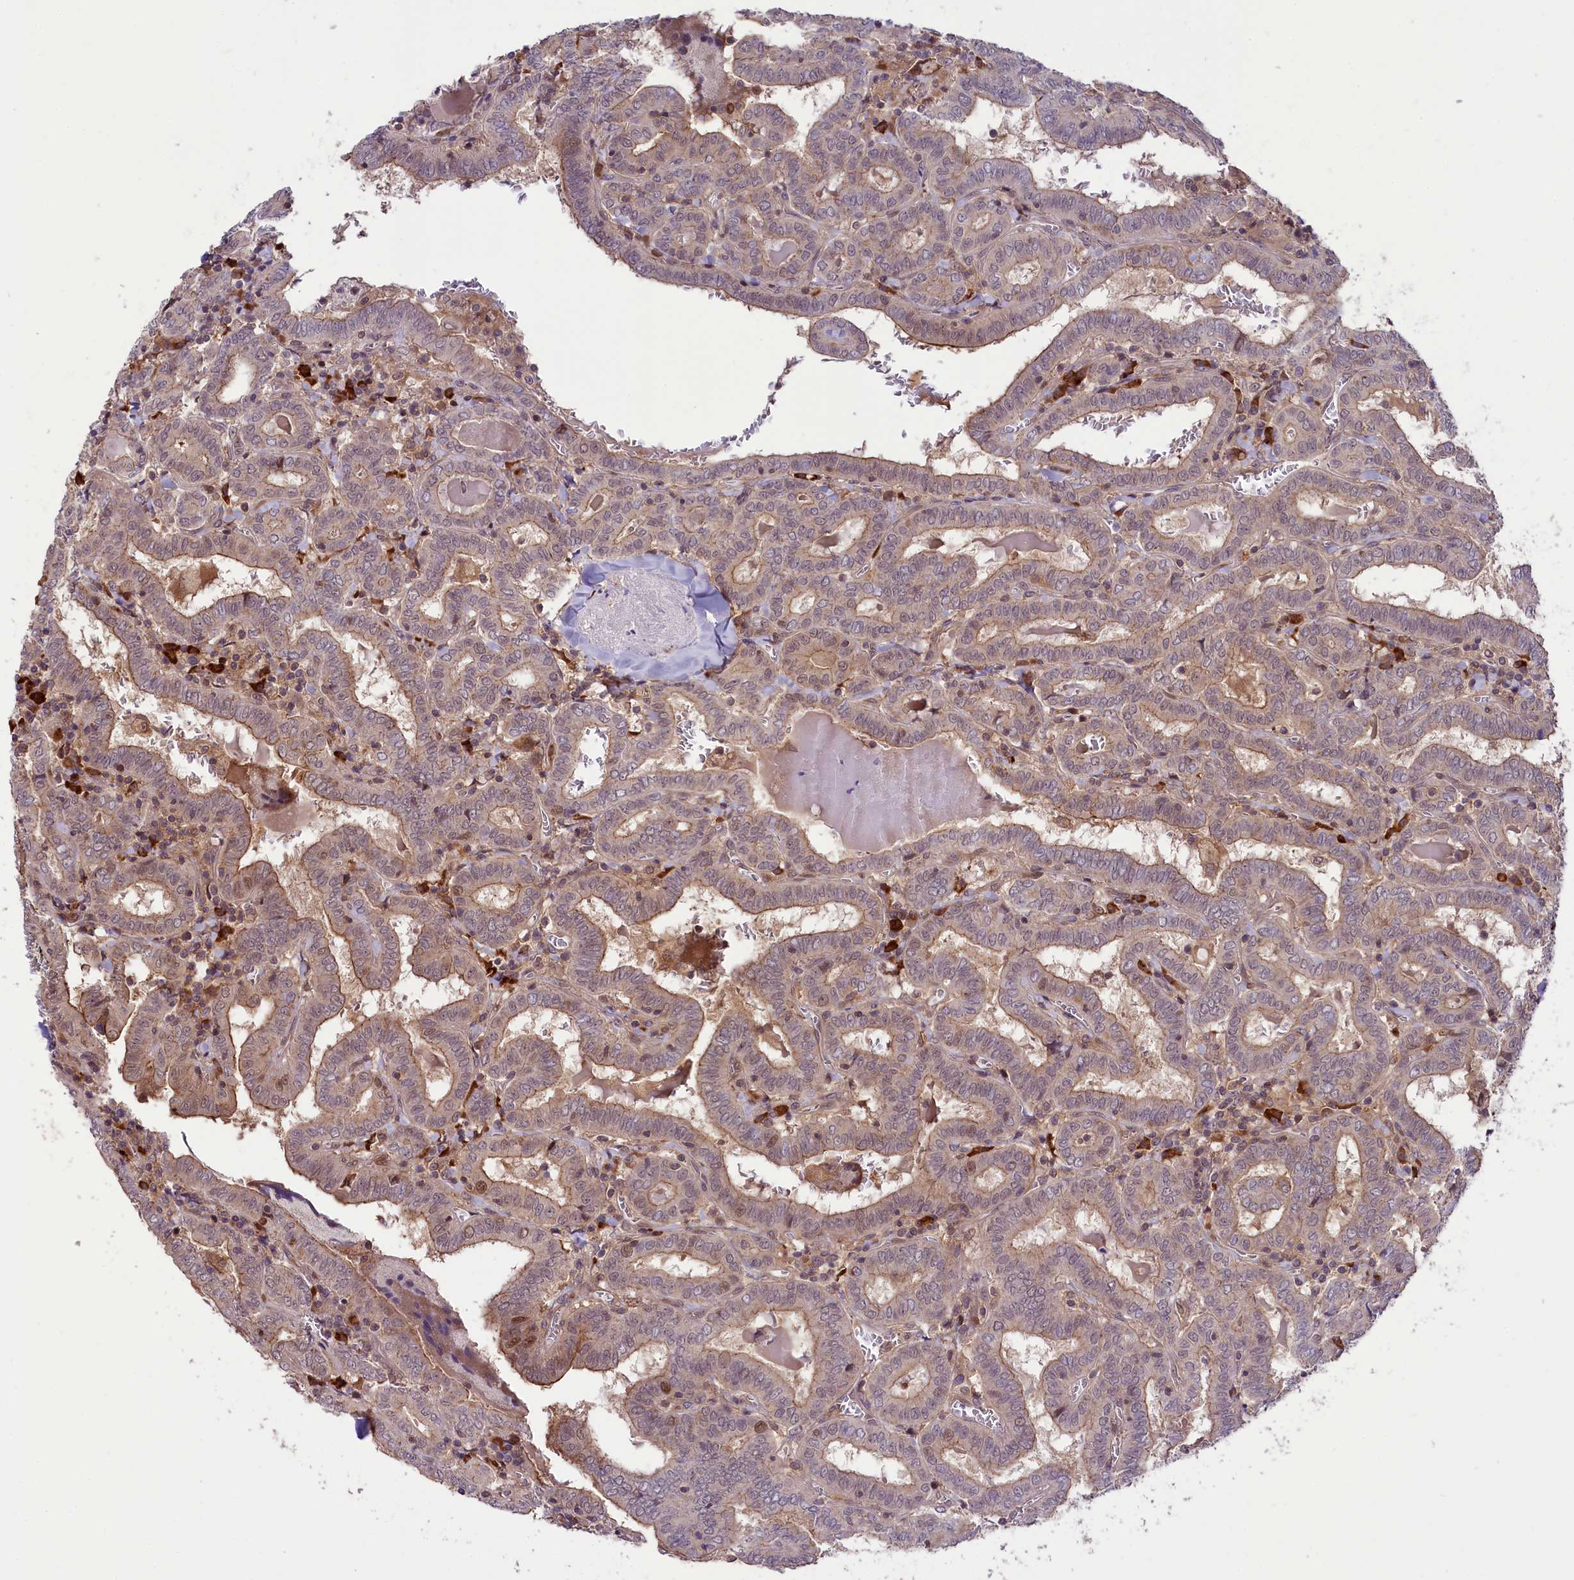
{"staining": {"intensity": "moderate", "quantity": "25%-75%", "location": "cytoplasmic/membranous,nuclear"}, "tissue": "thyroid cancer", "cell_type": "Tumor cells", "image_type": "cancer", "snomed": [{"axis": "morphology", "description": "Papillary adenocarcinoma, NOS"}, {"axis": "topography", "description": "Thyroid gland"}], "caption": "Immunohistochemical staining of human thyroid cancer displays medium levels of moderate cytoplasmic/membranous and nuclear protein staining in about 25%-75% of tumor cells.", "gene": "RIC8A", "patient": {"sex": "female", "age": 72}}